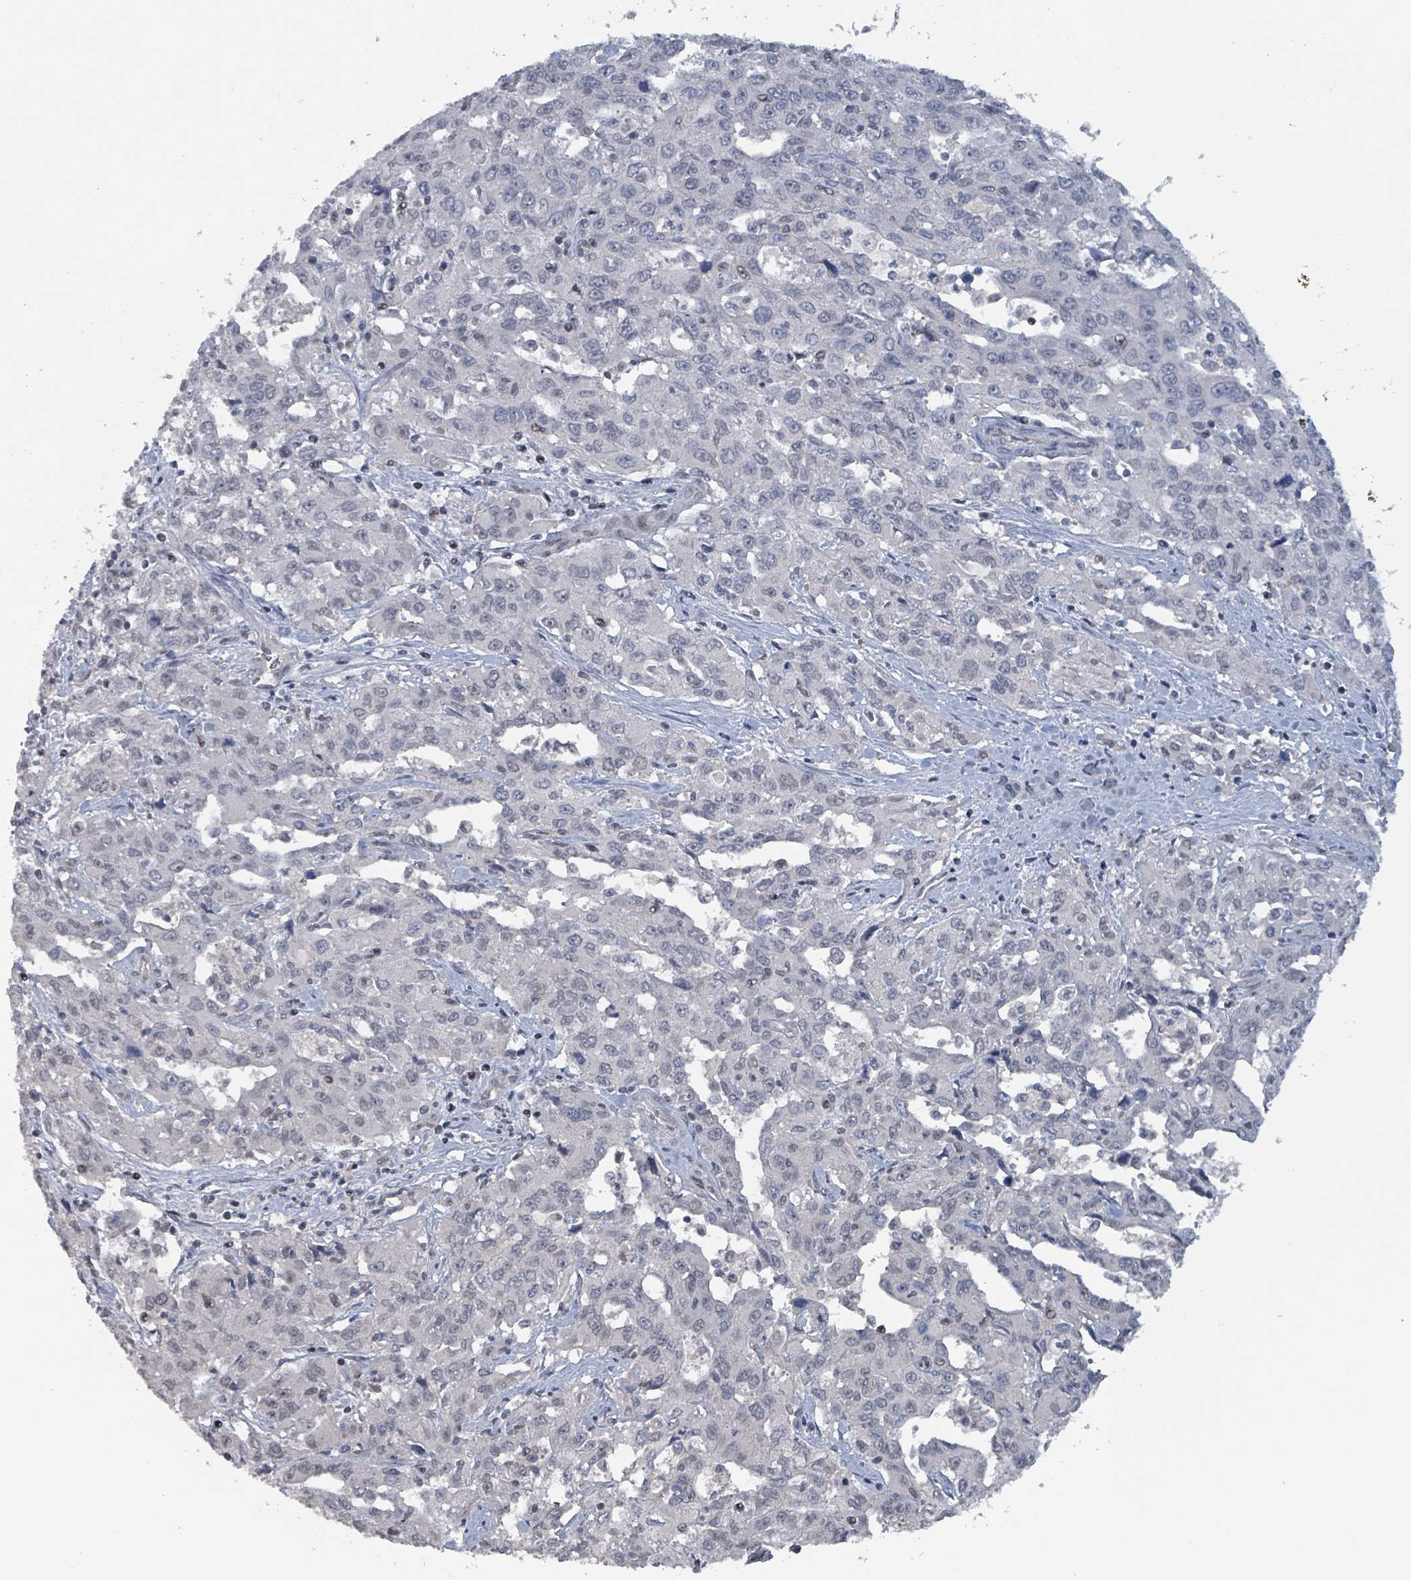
{"staining": {"intensity": "negative", "quantity": "none", "location": "none"}, "tissue": "liver cancer", "cell_type": "Tumor cells", "image_type": "cancer", "snomed": [{"axis": "morphology", "description": "Carcinoma, Hepatocellular, NOS"}, {"axis": "topography", "description": "Liver"}], "caption": "Human liver cancer stained for a protein using IHC demonstrates no positivity in tumor cells.", "gene": "BIVM", "patient": {"sex": "male", "age": 63}}